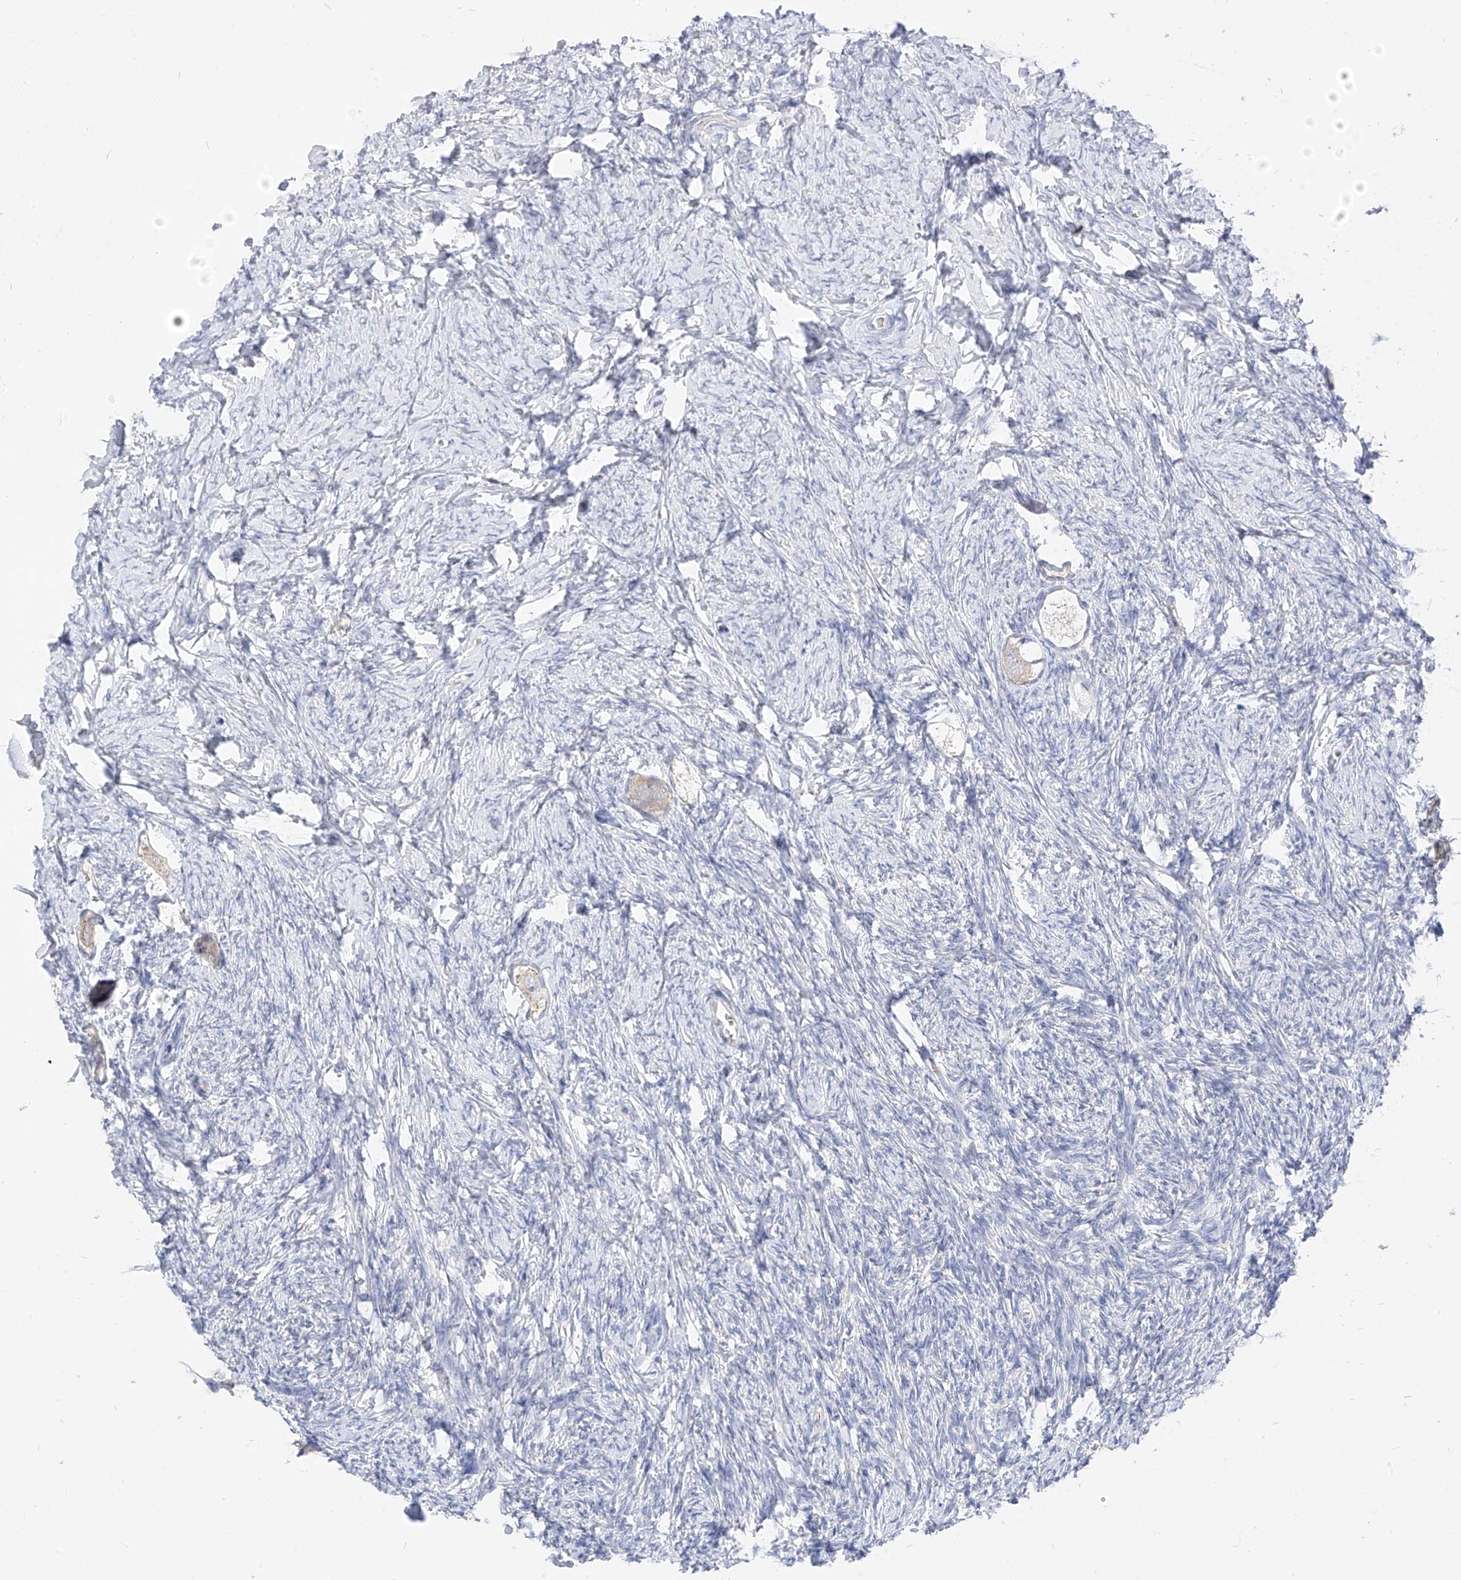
{"staining": {"intensity": "weak", "quantity": "25%-75%", "location": "cytoplasmic/membranous"}, "tissue": "ovary", "cell_type": "Follicle cells", "image_type": "normal", "snomed": [{"axis": "morphology", "description": "Normal tissue, NOS"}, {"axis": "topography", "description": "Ovary"}], "caption": "DAB (3,3'-diaminobenzidine) immunohistochemical staining of normal human ovary demonstrates weak cytoplasmic/membranous protein positivity in about 25%-75% of follicle cells. (Stains: DAB in brown, nuclei in blue, Microscopy: brightfield microscopy at high magnification).", "gene": "RASA2", "patient": {"sex": "female", "age": 27}}